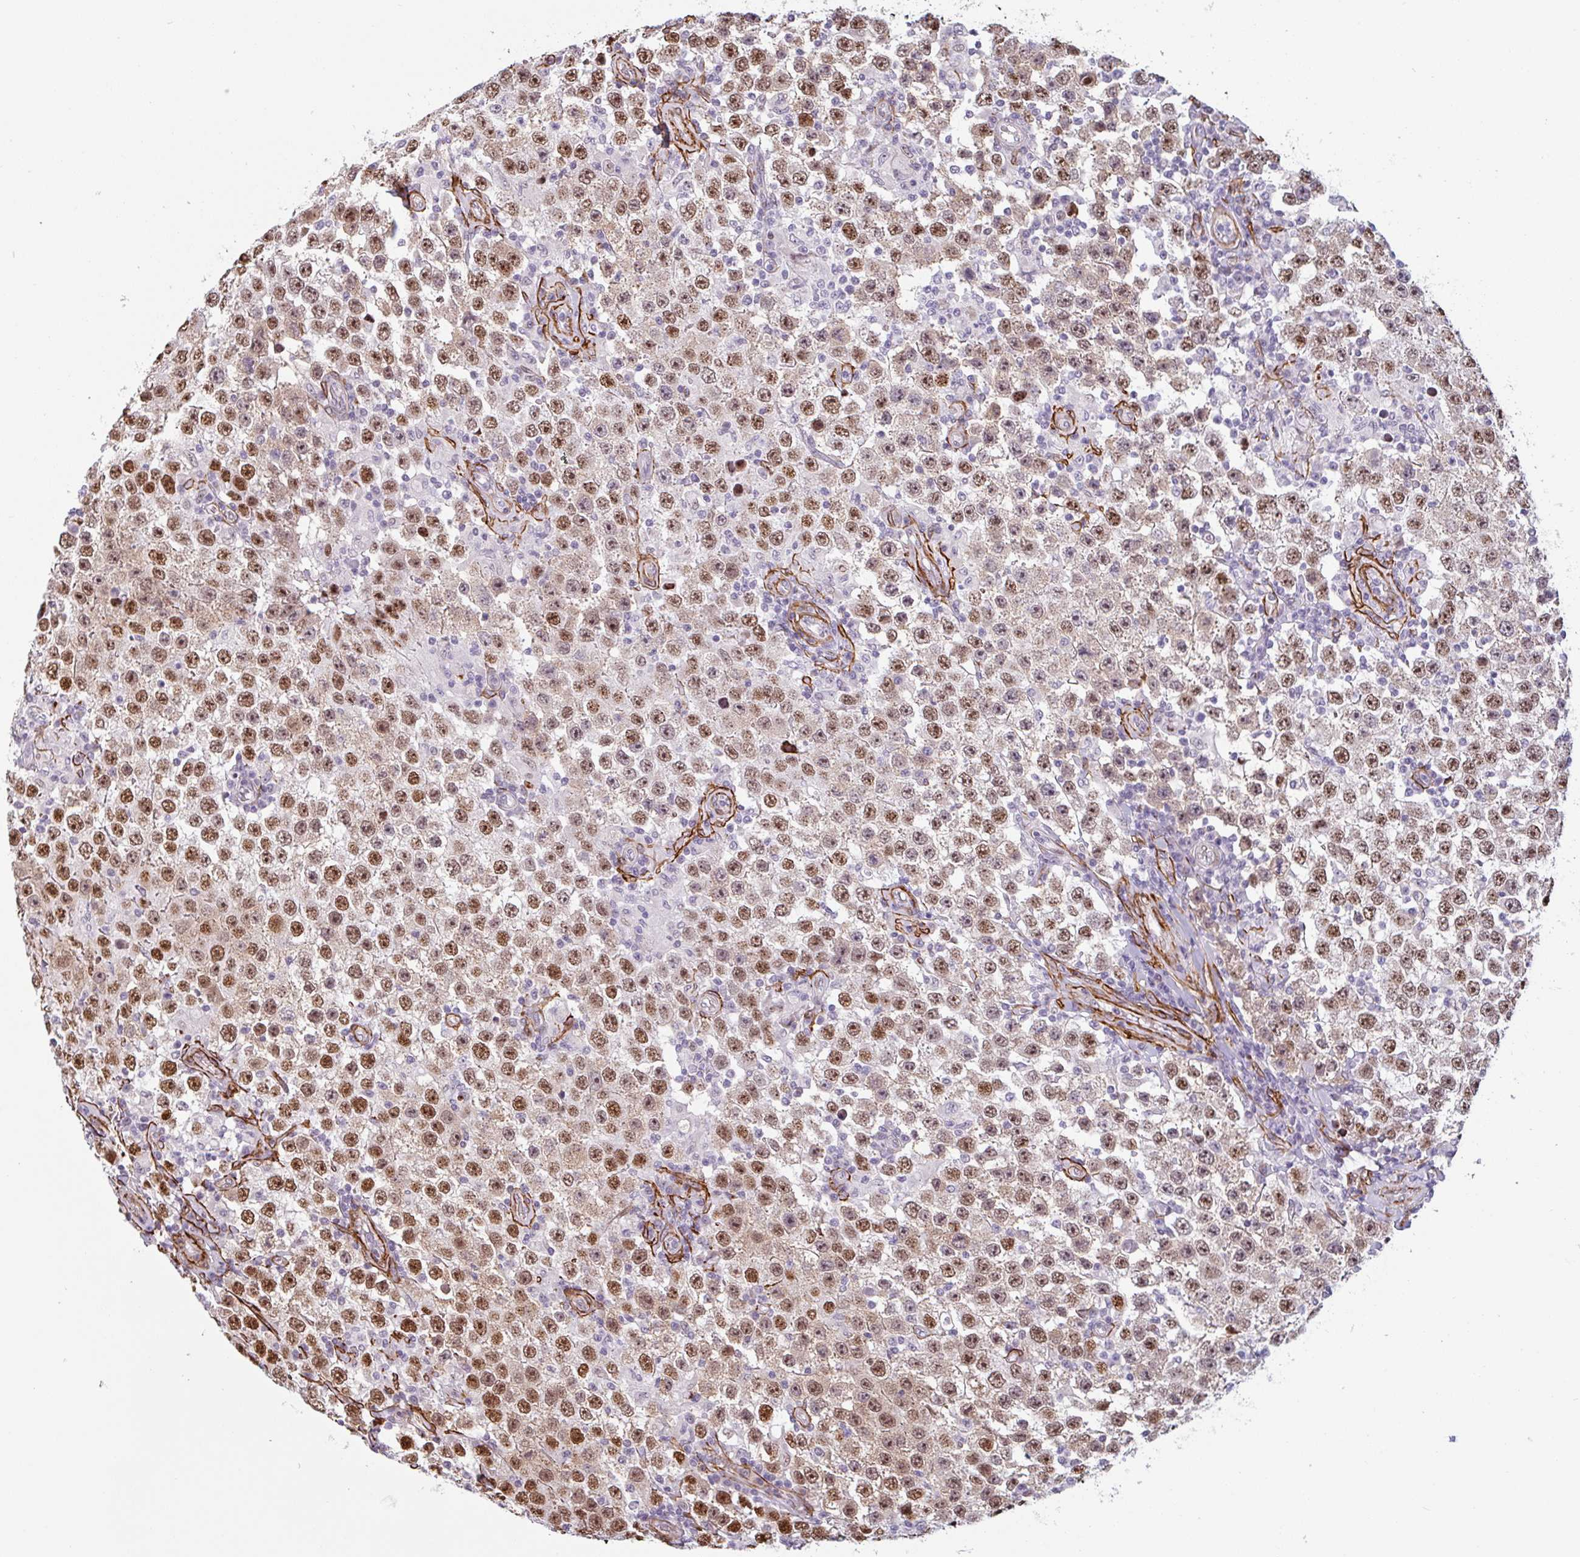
{"staining": {"intensity": "moderate", "quantity": ">75%", "location": "nuclear"}, "tissue": "testis cancer", "cell_type": "Tumor cells", "image_type": "cancer", "snomed": [{"axis": "morphology", "description": "Normal tissue, NOS"}, {"axis": "morphology", "description": "Urothelial carcinoma, High grade"}, {"axis": "morphology", "description": "Seminoma, NOS"}, {"axis": "morphology", "description": "Carcinoma, Embryonal, NOS"}, {"axis": "topography", "description": "Urinary bladder"}, {"axis": "topography", "description": "Testis"}], "caption": "Moderate nuclear protein expression is present in approximately >75% of tumor cells in testis cancer (seminoma). The staining was performed using DAB (3,3'-diaminobenzidine) to visualize the protein expression in brown, while the nuclei were stained in blue with hematoxylin (Magnification: 20x).", "gene": "TMEM119", "patient": {"sex": "male", "age": 41}}